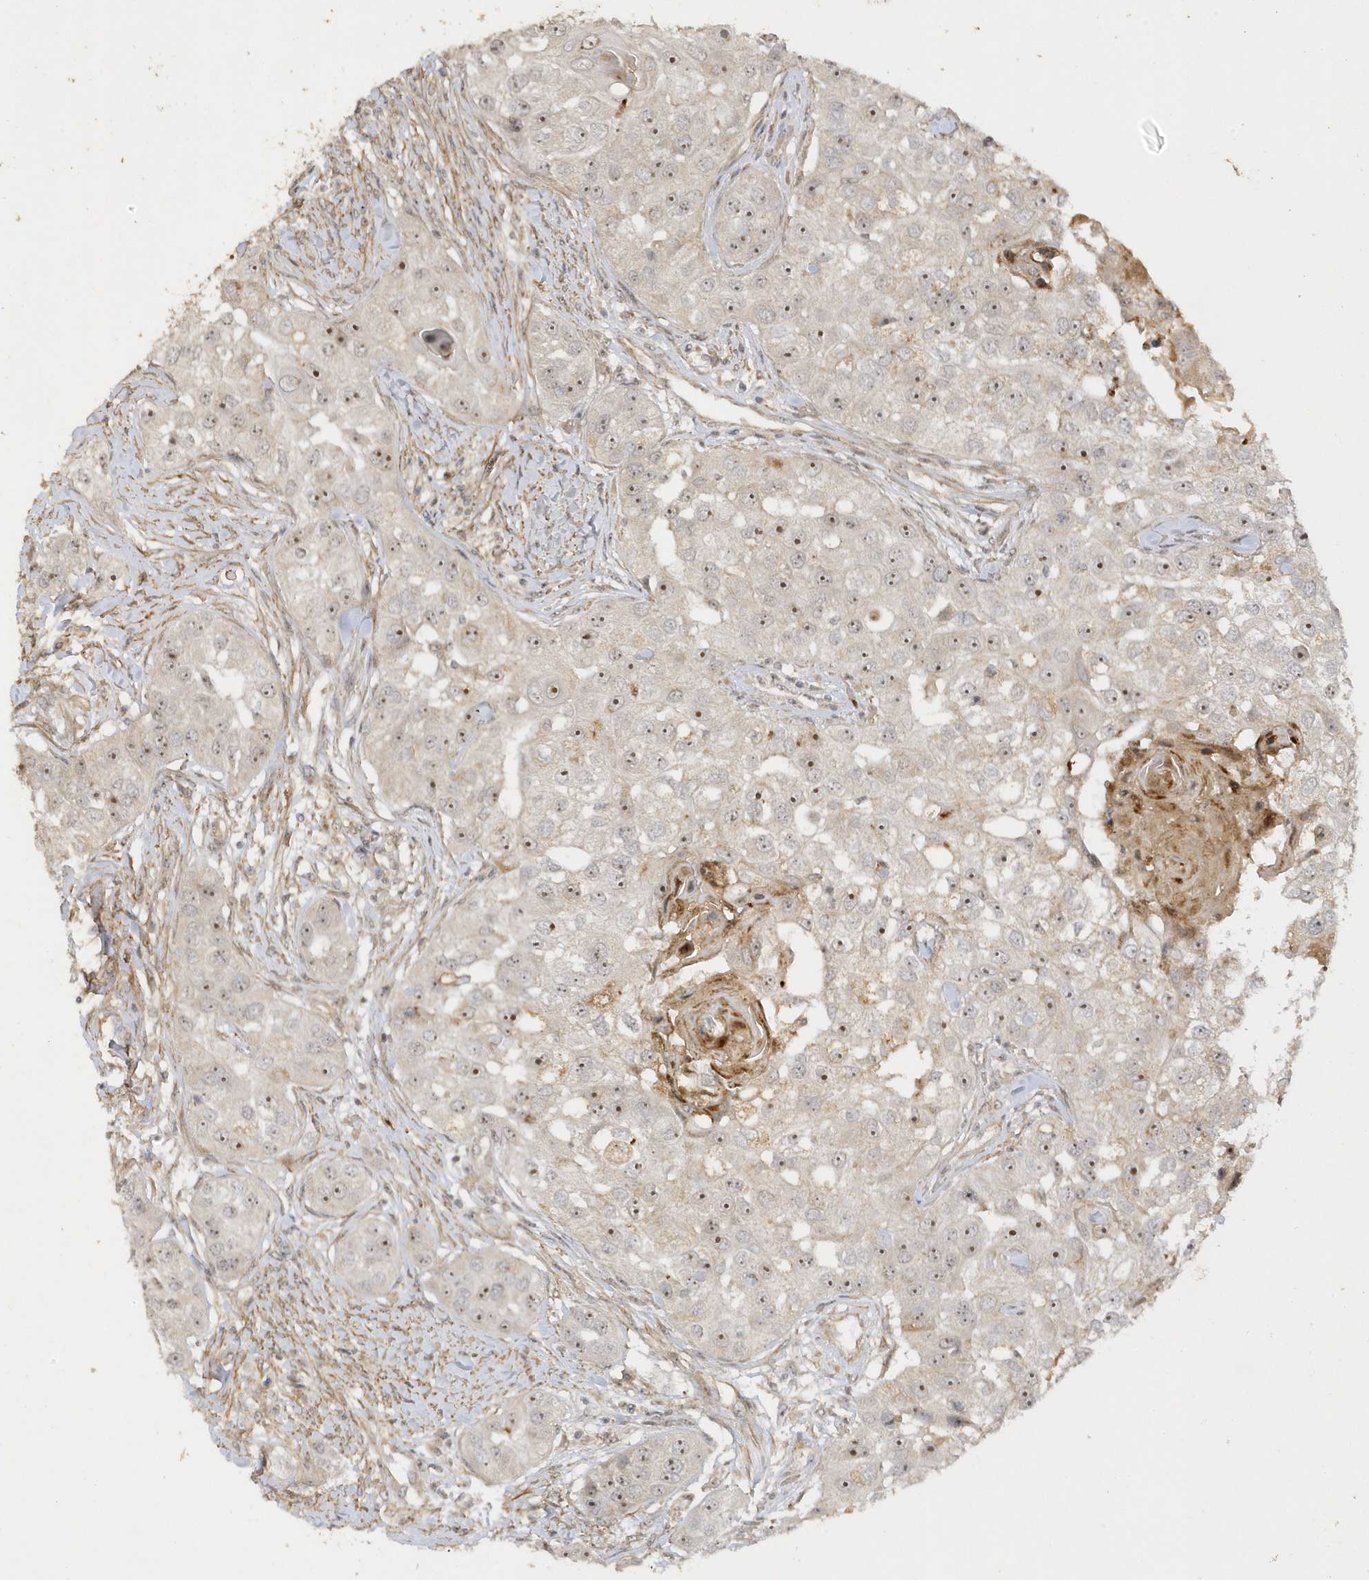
{"staining": {"intensity": "moderate", "quantity": ">75%", "location": "nuclear"}, "tissue": "head and neck cancer", "cell_type": "Tumor cells", "image_type": "cancer", "snomed": [{"axis": "morphology", "description": "Normal tissue, NOS"}, {"axis": "morphology", "description": "Squamous cell carcinoma, NOS"}, {"axis": "topography", "description": "Skeletal muscle"}, {"axis": "topography", "description": "Head-Neck"}], "caption": "A histopathology image showing moderate nuclear staining in approximately >75% of tumor cells in head and neck squamous cell carcinoma, as visualized by brown immunohistochemical staining.", "gene": "DDX18", "patient": {"sex": "male", "age": 51}}